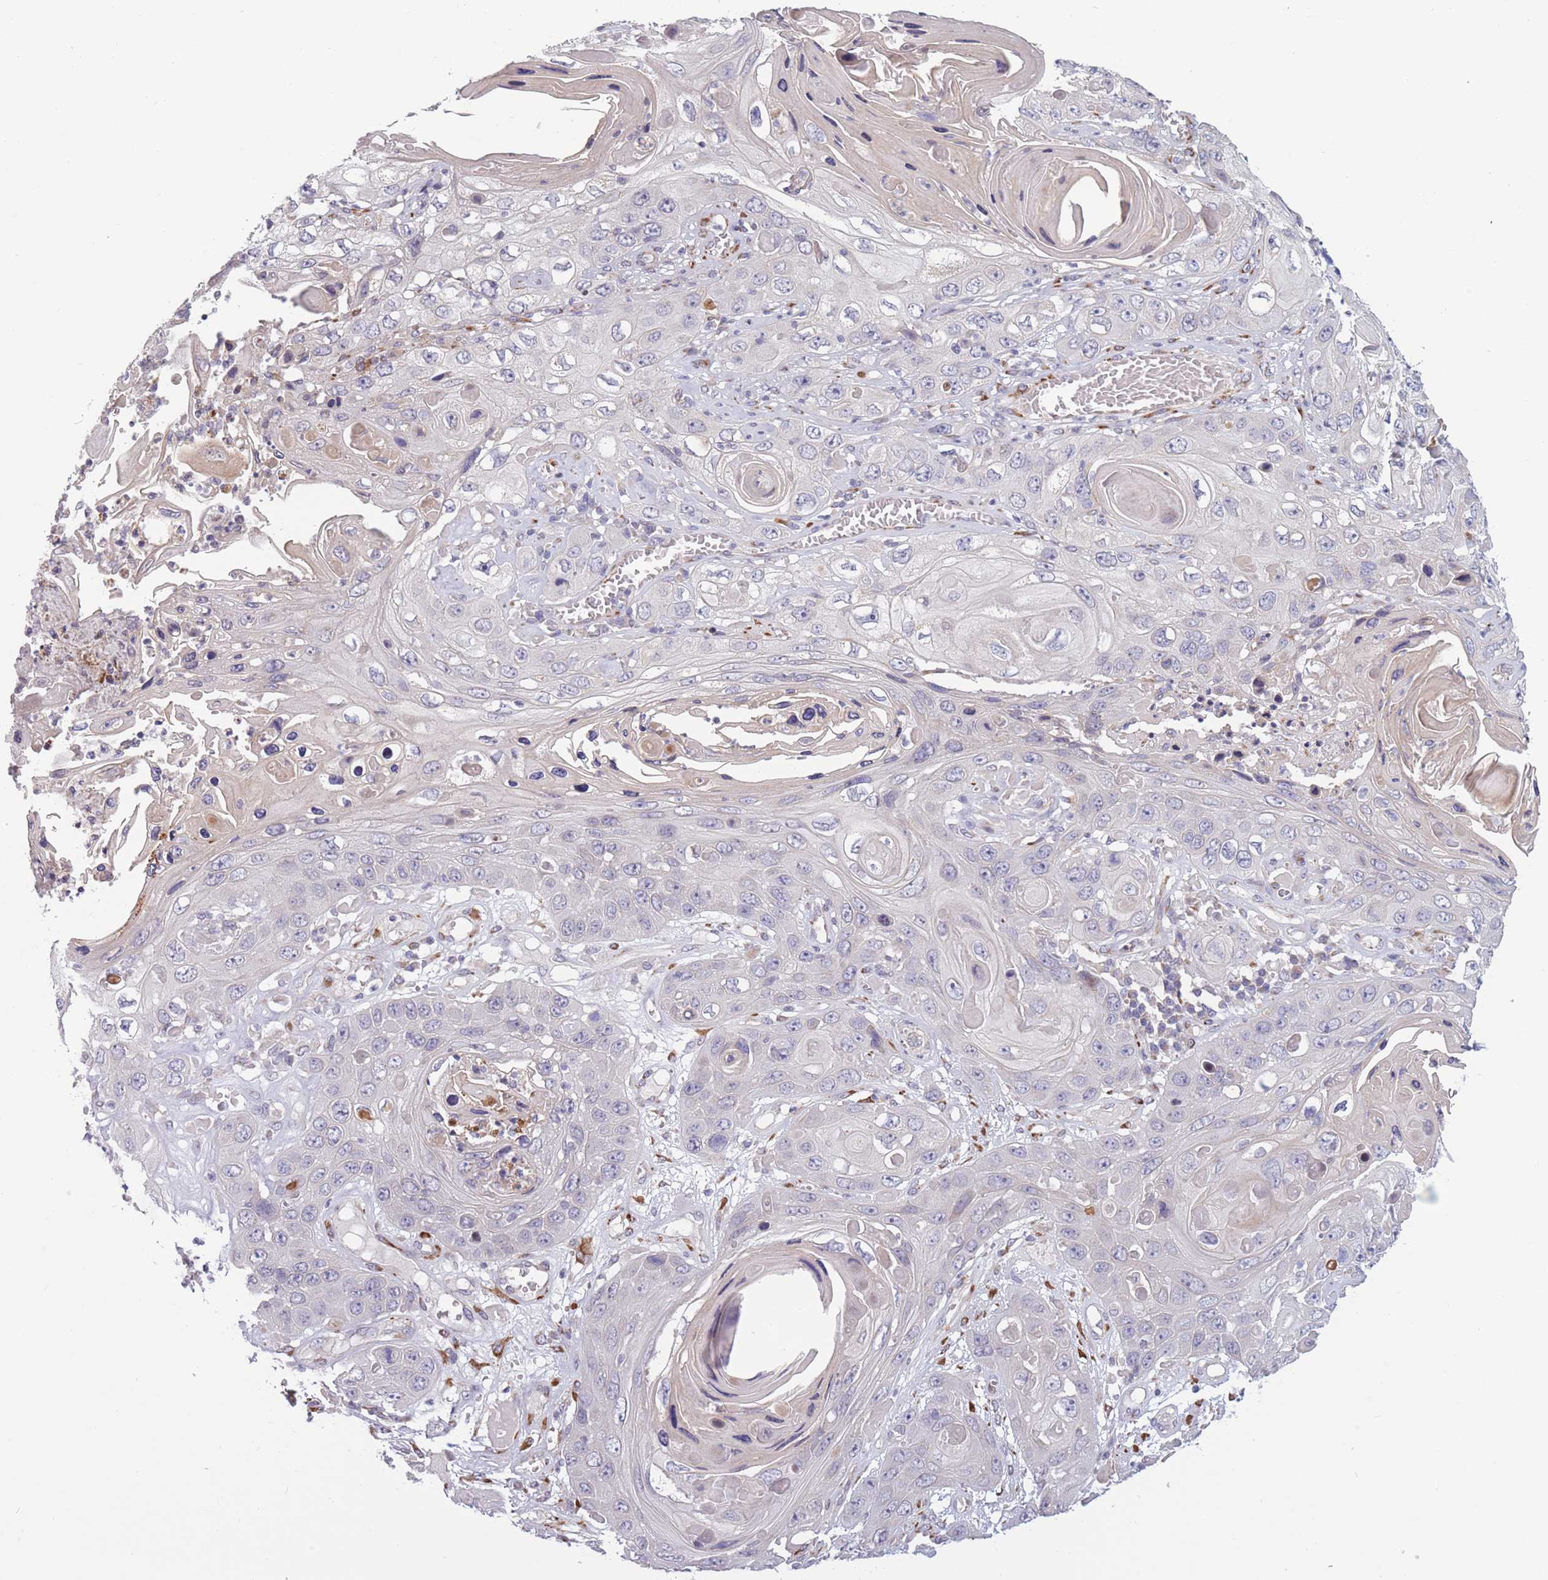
{"staining": {"intensity": "negative", "quantity": "none", "location": "none"}, "tissue": "skin cancer", "cell_type": "Tumor cells", "image_type": "cancer", "snomed": [{"axis": "morphology", "description": "Squamous cell carcinoma, NOS"}, {"axis": "topography", "description": "Skin"}], "caption": "IHC image of neoplastic tissue: human skin cancer (squamous cell carcinoma) stained with DAB shows no significant protein expression in tumor cells. (DAB immunohistochemistry (IHC), high magnification).", "gene": "CCNQ", "patient": {"sex": "male", "age": 55}}